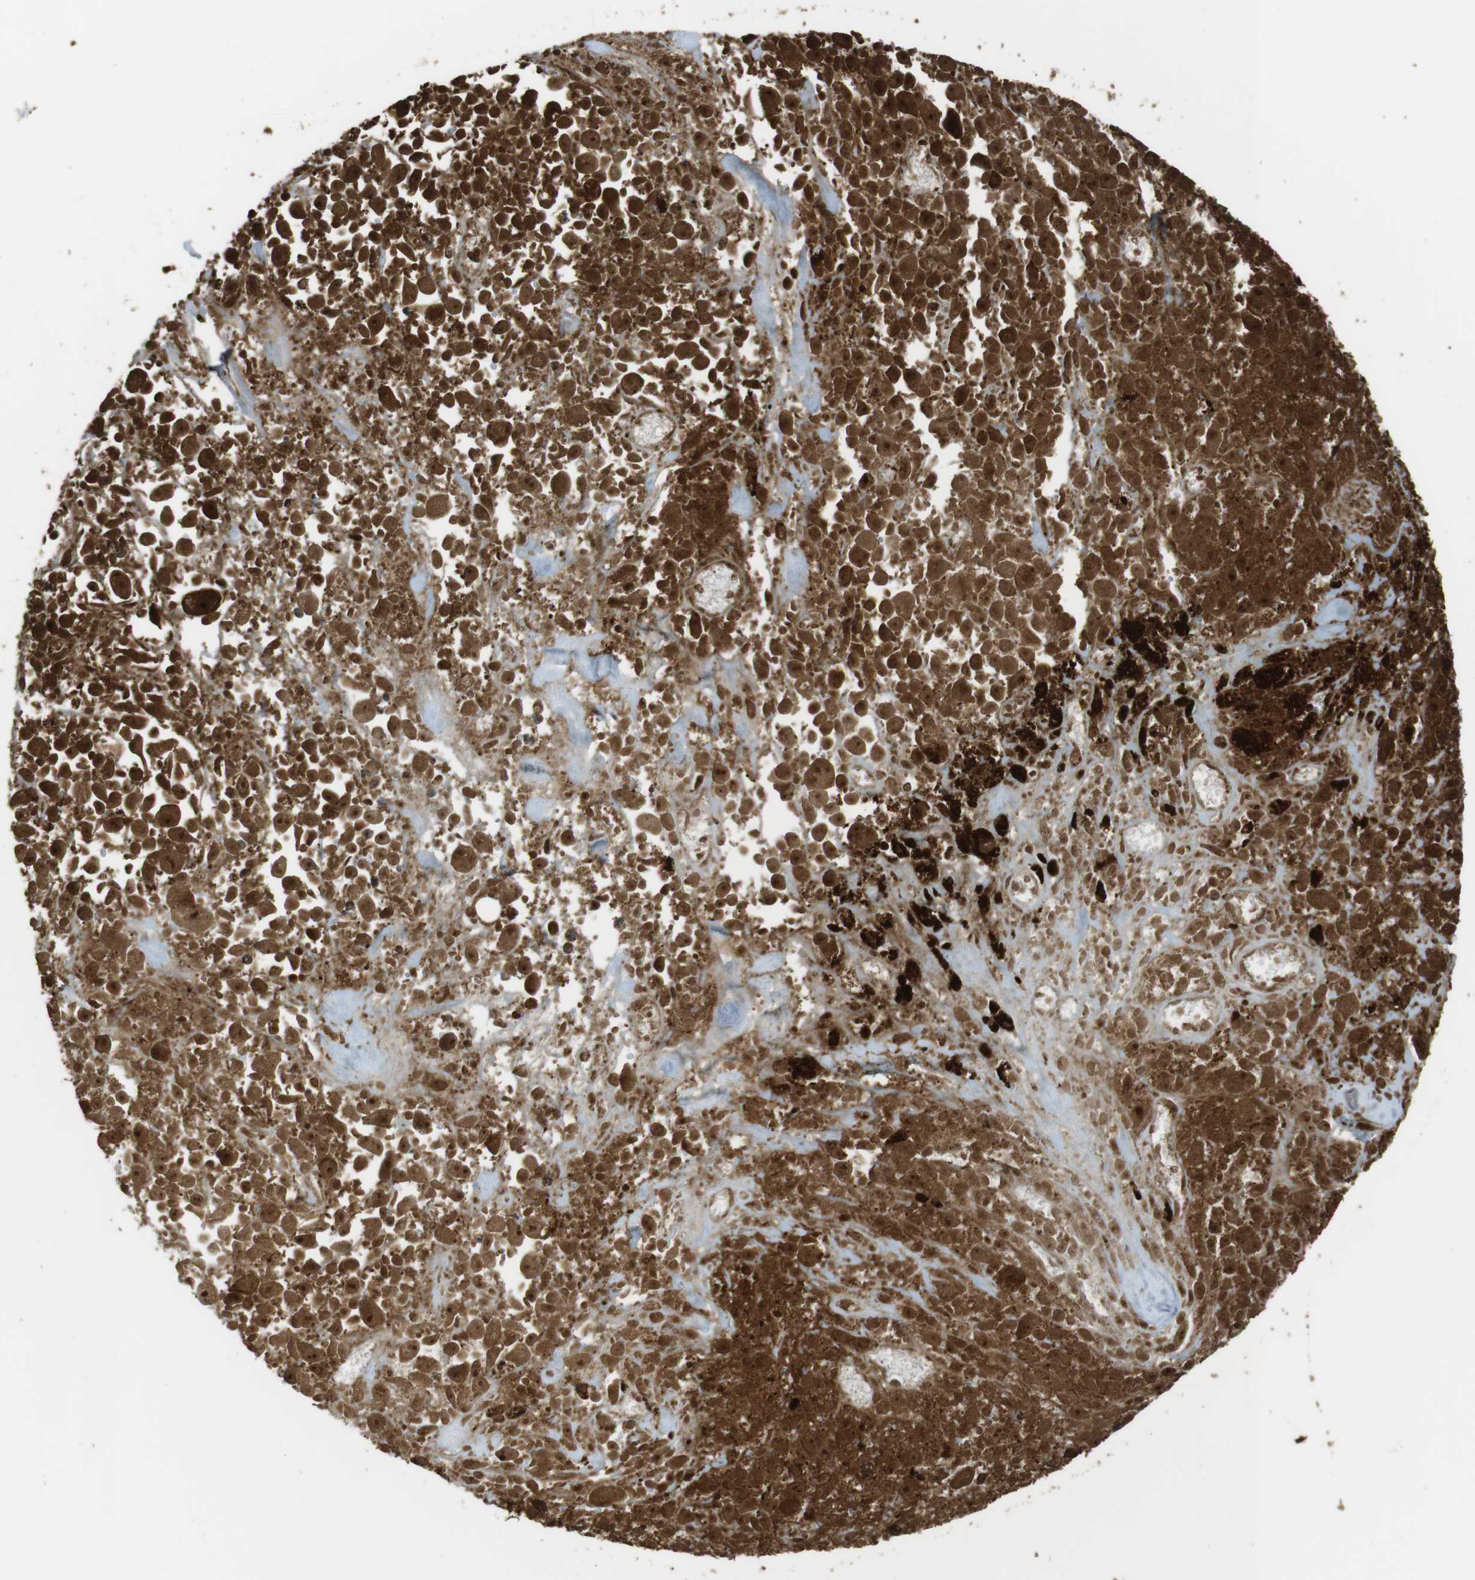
{"staining": {"intensity": "moderate", "quantity": ">75%", "location": "cytoplasmic/membranous"}, "tissue": "melanoma", "cell_type": "Tumor cells", "image_type": "cancer", "snomed": [{"axis": "morphology", "description": "Malignant melanoma, Metastatic site"}, {"axis": "topography", "description": "Lymph node"}], "caption": "The immunohistochemical stain highlights moderate cytoplasmic/membranous expression in tumor cells of malignant melanoma (metastatic site) tissue.", "gene": "MSRB3", "patient": {"sex": "male", "age": 59}}